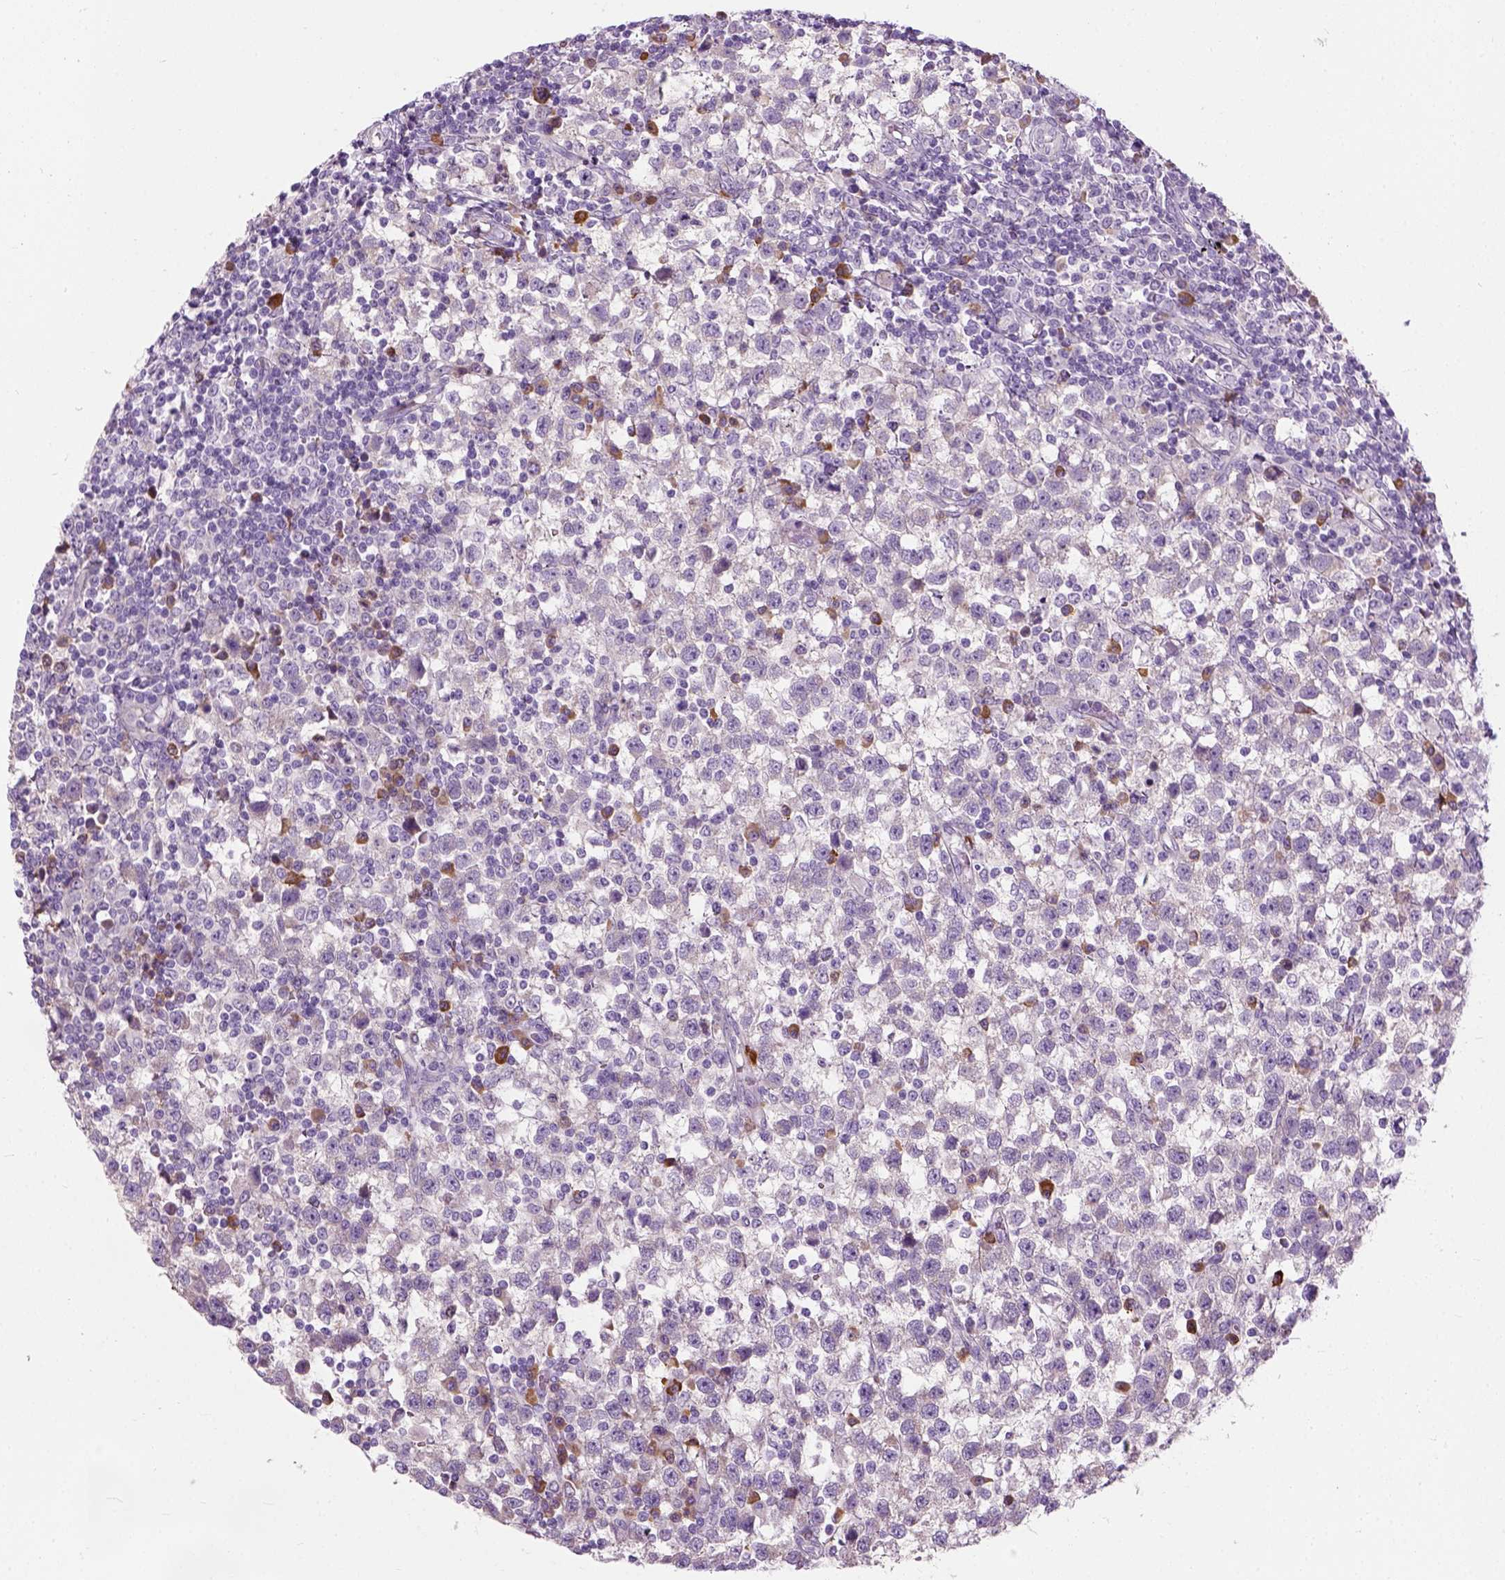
{"staining": {"intensity": "negative", "quantity": "none", "location": "none"}, "tissue": "testis cancer", "cell_type": "Tumor cells", "image_type": "cancer", "snomed": [{"axis": "morphology", "description": "Seminoma, NOS"}, {"axis": "topography", "description": "Testis"}], "caption": "Testis seminoma was stained to show a protein in brown. There is no significant staining in tumor cells. (DAB immunohistochemistry (IHC) with hematoxylin counter stain).", "gene": "TRIM72", "patient": {"sex": "male", "age": 34}}